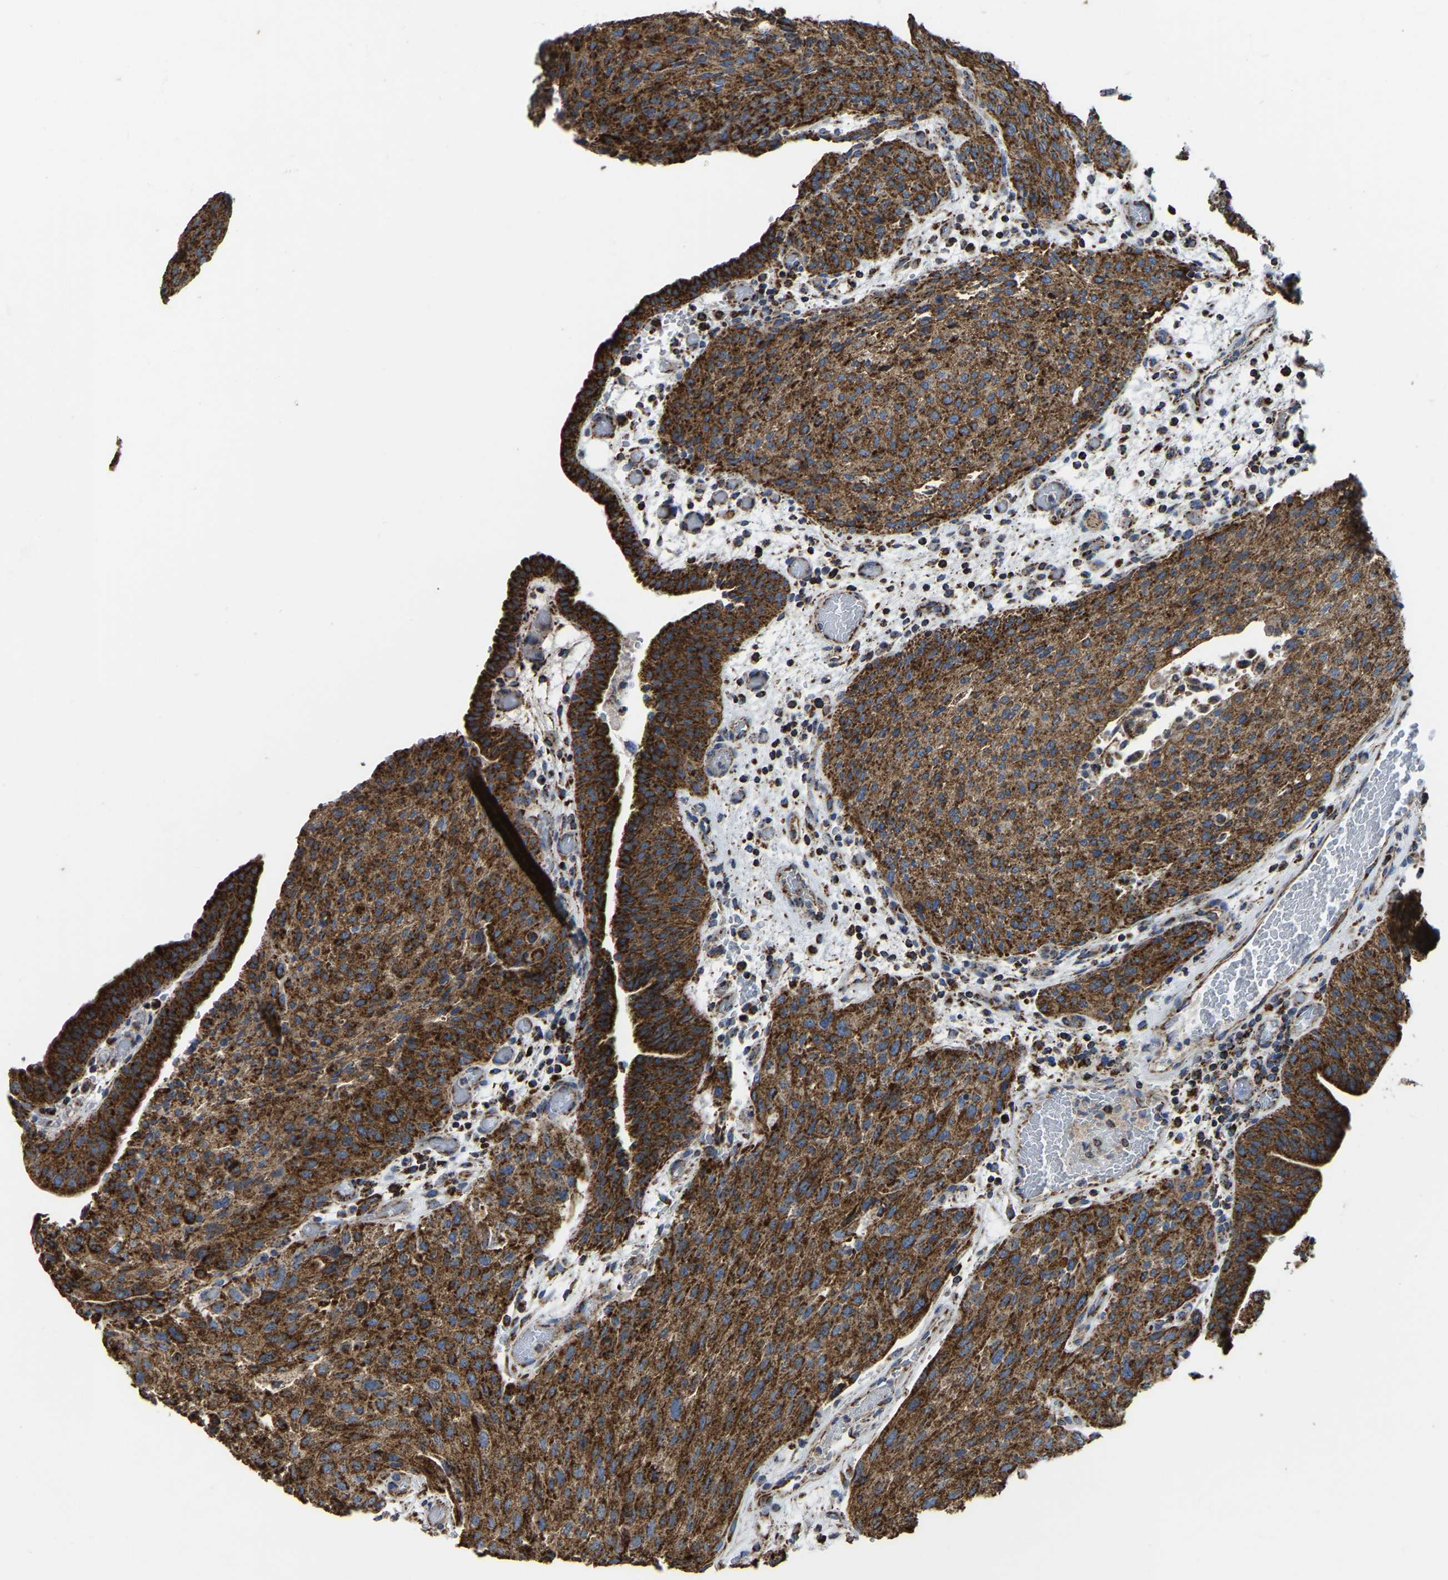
{"staining": {"intensity": "strong", "quantity": ">75%", "location": "cytoplasmic/membranous"}, "tissue": "urothelial cancer", "cell_type": "Tumor cells", "image_type": "cancer", "snomed": [{"axis": "morphology", "description": "Urothelial carcinoma, Low grade"}, {"axis": "morphology", "description": "Urothelial carcinoma, High grade"}, {"axis": "topography", "description": "Urinary bladder"}], "caption": "Immunohistochemistry (IHC) staining of low-grade urothelial carcinoma, which shows high levels of strong cytoplasmic/membranous staining in approximately >75% of tumor cells indicating strong cytoplasmic/membranous protein positivity. The staining was performed using DAB (brown) for protein detection and nuclei were counterstained in hematoxylin (blue).", "gene": "ETFA", "patient": {"sex": "male", "age": 35}}